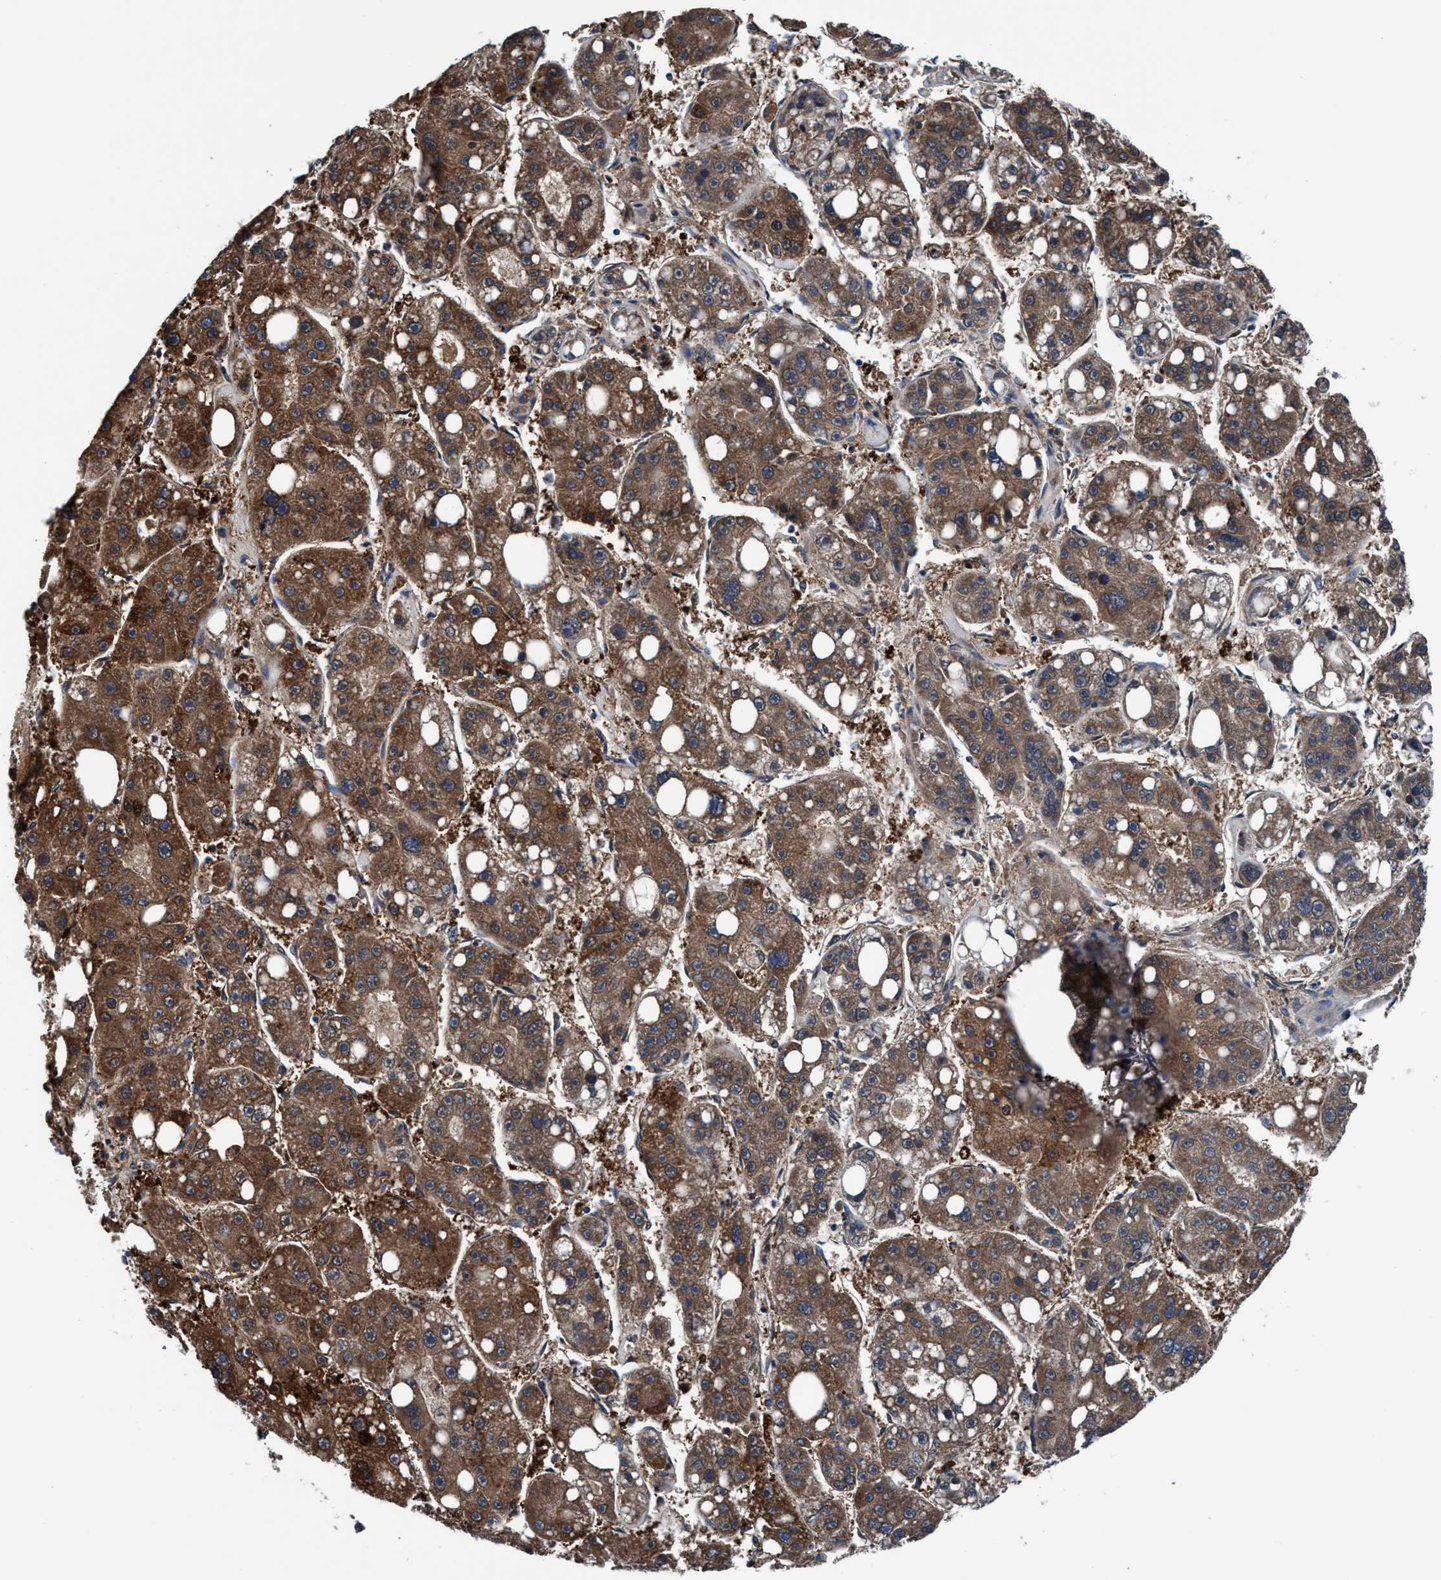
{"staining": {"intensity": "moderate", "quantity": ">75%", "location": "cytoplasmic/membranous"}, "tissue": "liver cancer", "cell_type": "Tumor cells", "image_type": "cancer", "snomed": [{"axis": "morphology", "description": "Carcinoma, Hepatocellular, NOS"}, {"axis": "topography", "description": "Liver"}], "caption": "A histopathology image showing moderate cytoplasmic/membranous expression in approximately >75% of tumor cells in liver cancer (hepatocellular carcinoma), as visualized by brown immunohistochemical staining.", "gene": "TMEM94", "patient": {"sex": "female", "age": 61}}